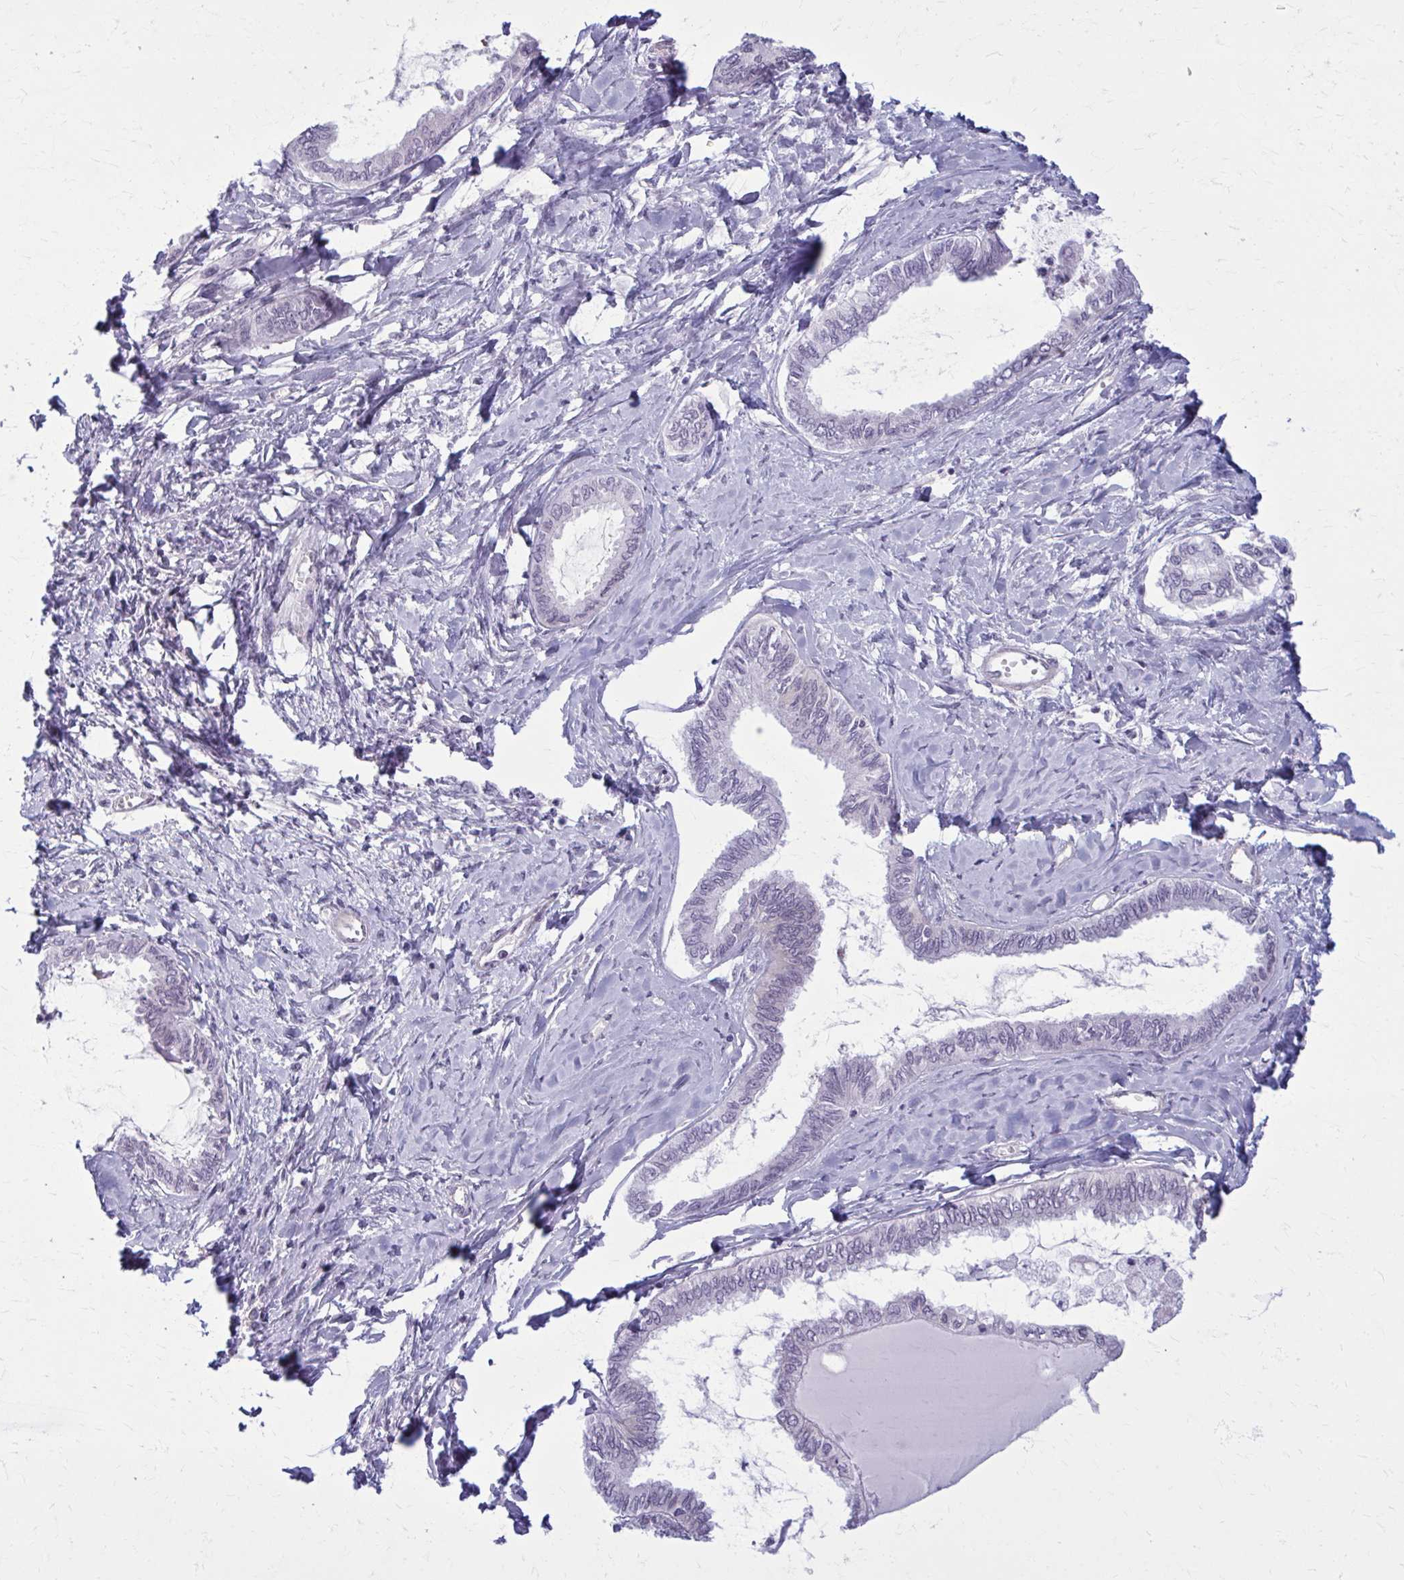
{"staining": {"intensity": "negative", "quantity": "none", "location": "none"}, "tissue": "ovarian cancer", "cell_type": "Tumor cells", "image_type": "cancer", "snomed": [{"axis": "morphology", "description": "Carcinoma, endometroid"}, {"axis": "topography", "description": "Ovary"}], "caption": "Photomicrograph shows no protein expression in tumor cells of ovarian cancer (endometroid carcinoma) tissue. The staining is performed using DAB brown chromogen with nuclei counter-stained in using hematoxylin.", "gene": "NUMBL", "patient": {"sex": "female", "age": 70}}